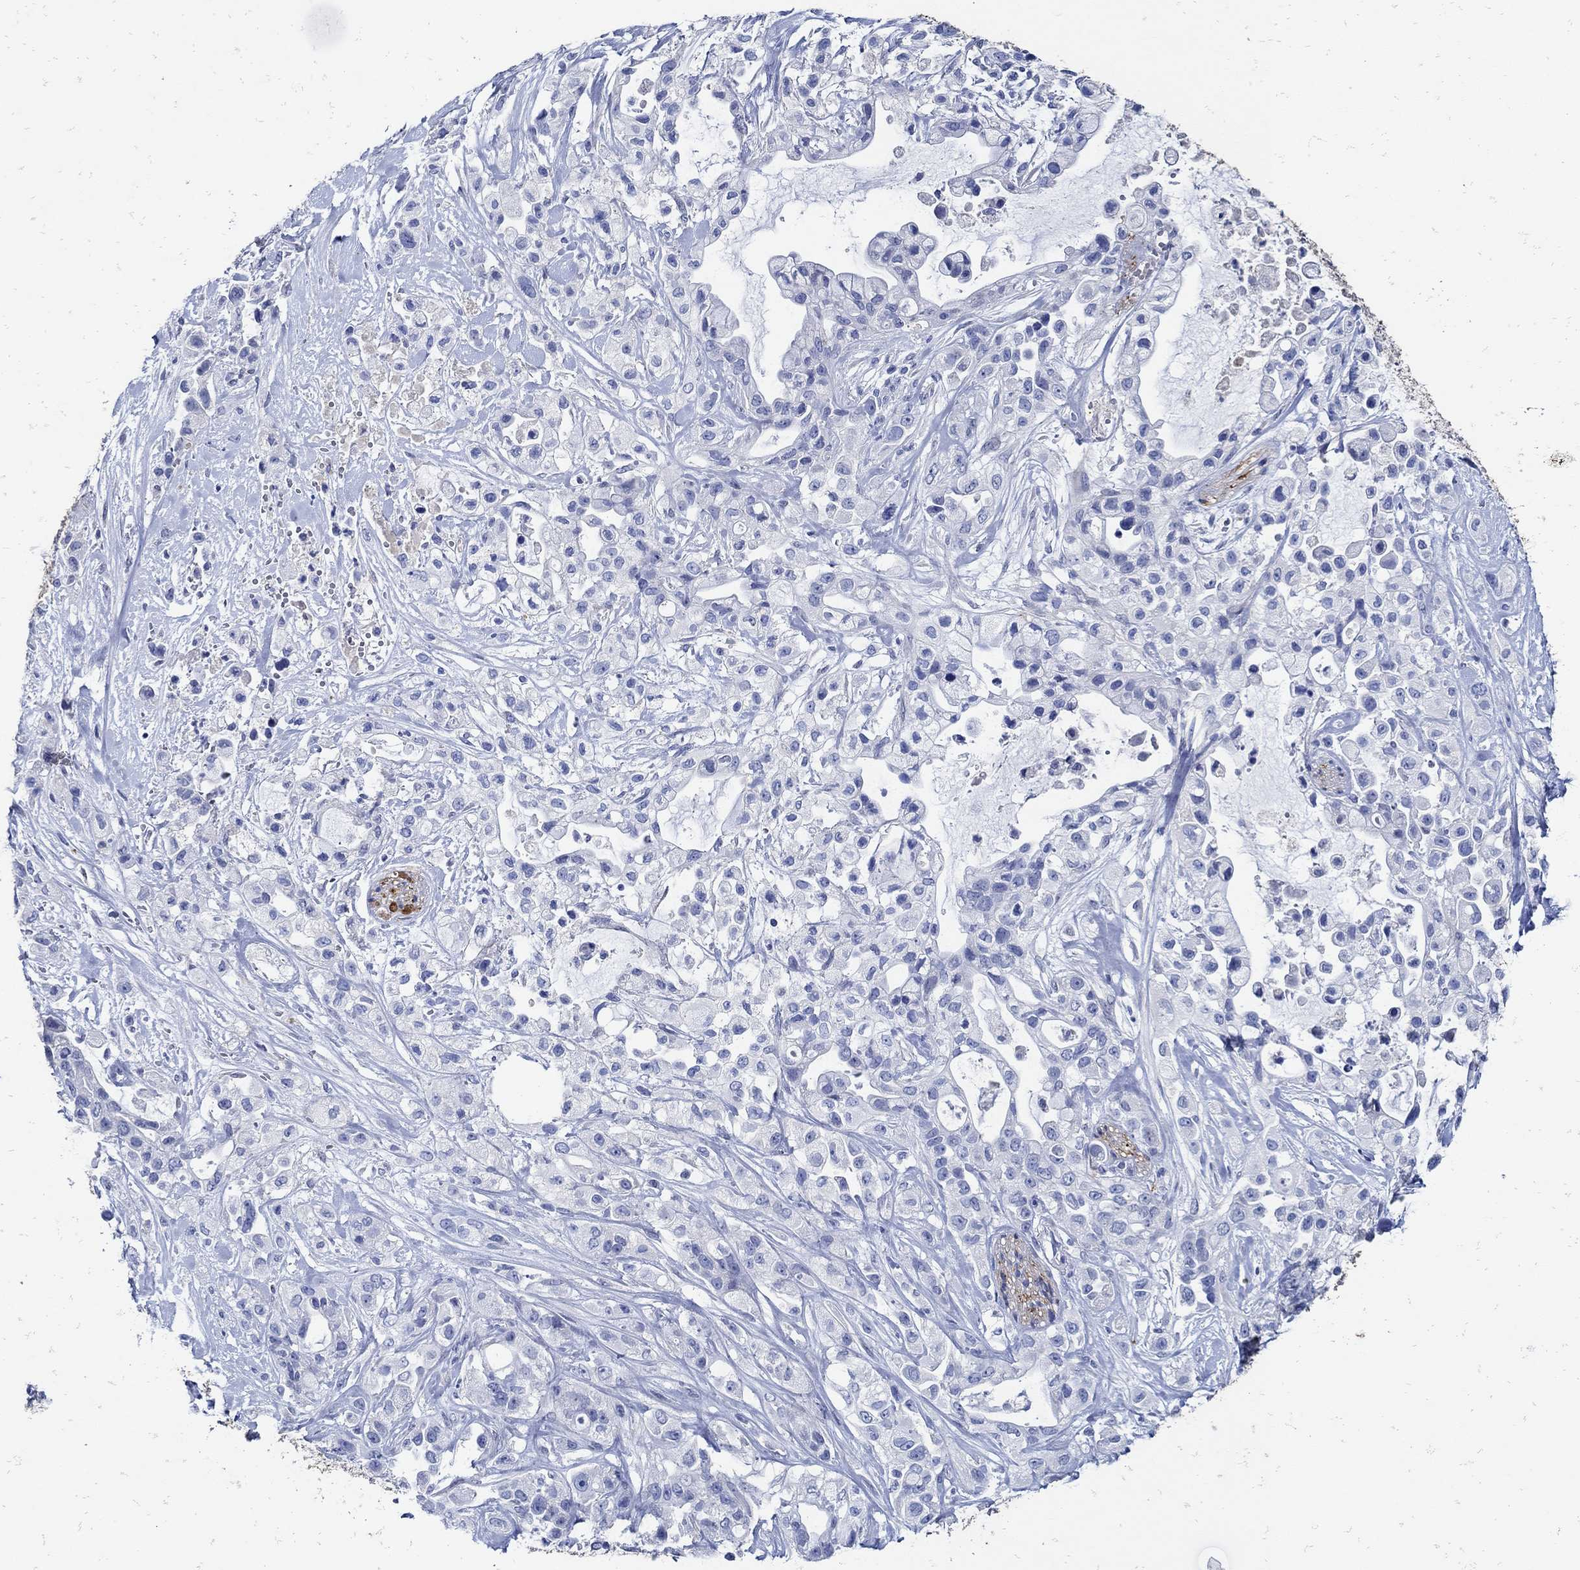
{"staining": {"intensity": "weak", "quantity": "<25%", "location": "cytoplasmic/membranous"}, "tissue": "pancreatic cancer", "cell_type": "Tumor cells", "image_type": "cancer", "snomed": [{"axis": "morphology", "description": "Adenocarcinoma, NOS"}, {"axis": "topography", "description": "Pancreas"}], "caption": "Immunohistochemical staining of pancreatic adenocarcinoma shows no significant positivity in tumor cells. The staining was performed using DAB to visualize the protein expression in brown, while the nuclei were stained in blue with hematoxylin (Magnification: 20x).", "gene": "NOS1", "patient": {"sex": "male", "age": 44}}